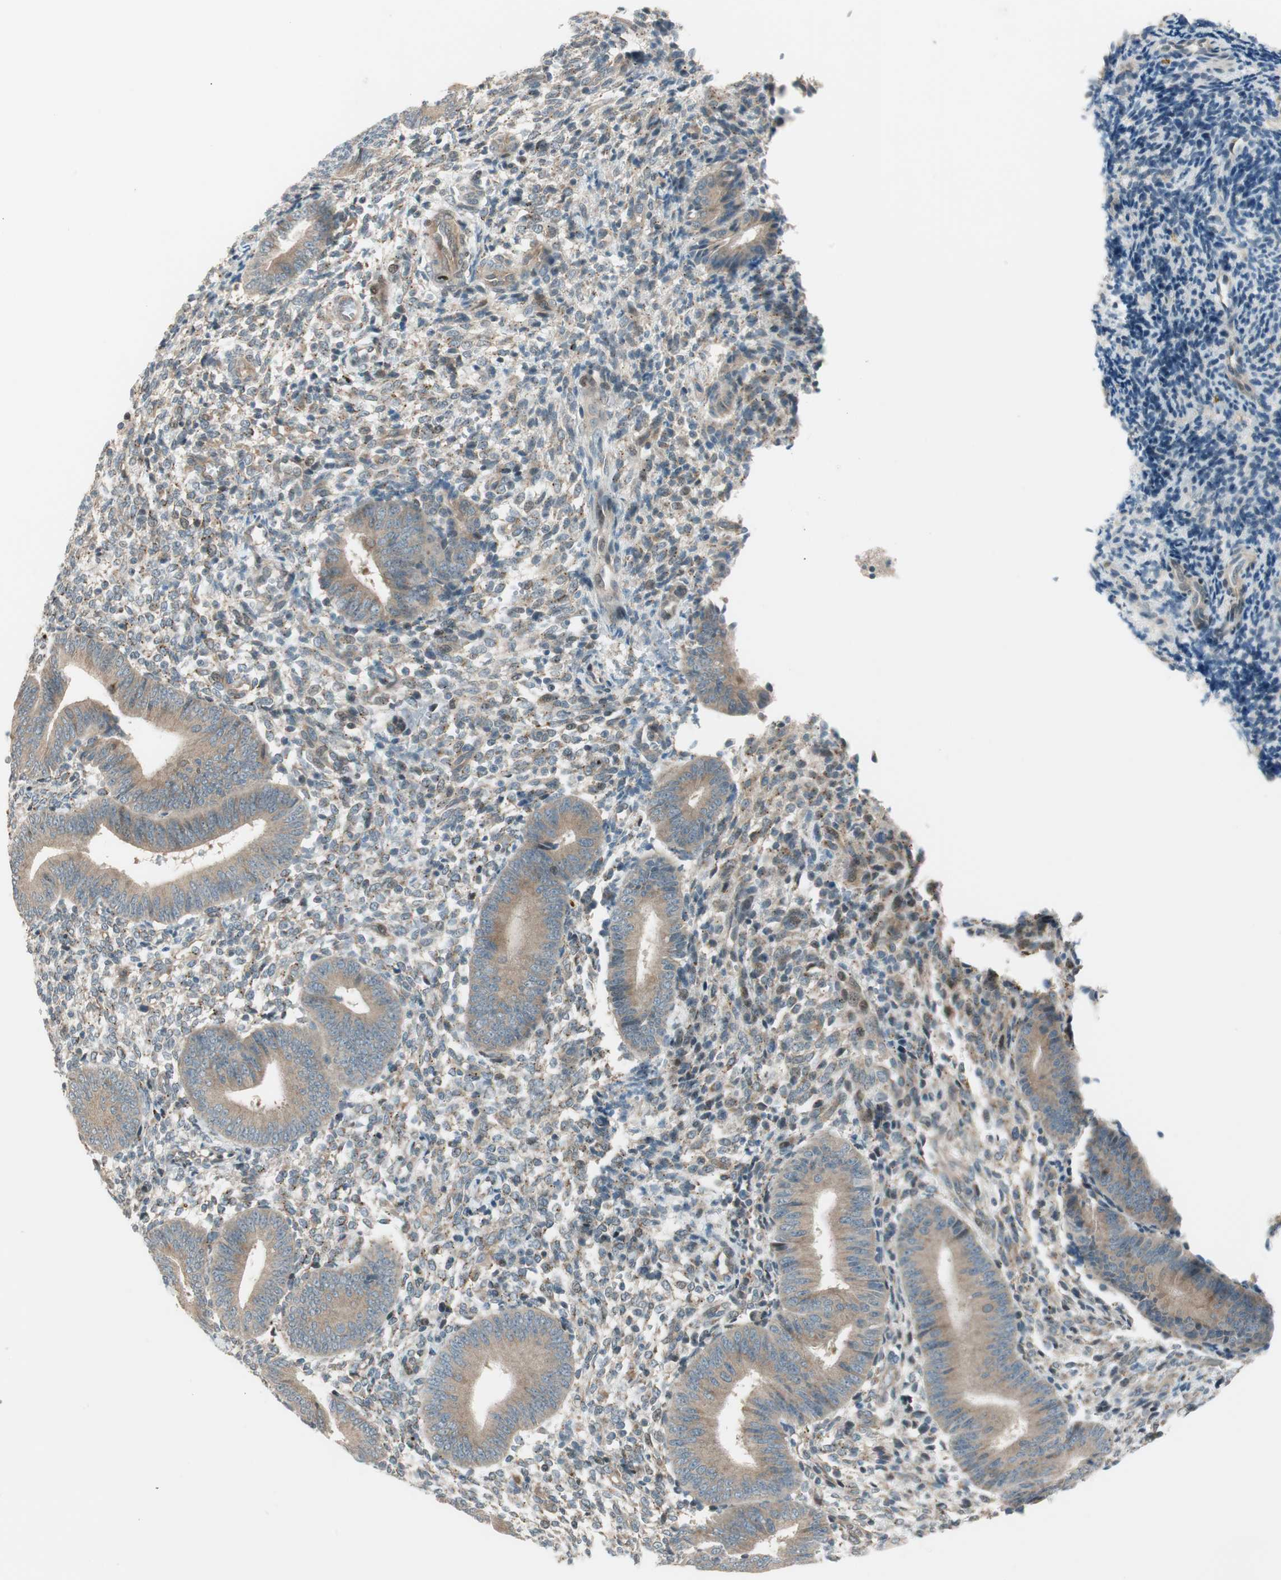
{"staining": {"intensity": "weak", "quantity": "<25%", "location": "cytoplasmic/membranous"}, "tissue": "endometrium", "cell_type": "Cells in endometrial stroma", "image_type": "normal", "snomed": [{"axis": "morphology", "description": "Normal tissue, NOS"}, {"axis": "topography", "description": "Uterus"}, {"axis": "topography", "description": "Endometrium"}], "caption": "Immunohistochemistry histopathology image of unremarkable endometrium: endometrium stained with DAB (3,3'-diaminobenzidine) shows no significant protein positivity in cells in endometrial stroma.", "gene": "CGRRF1", "patient": {"sex": "female", "age": 33}}